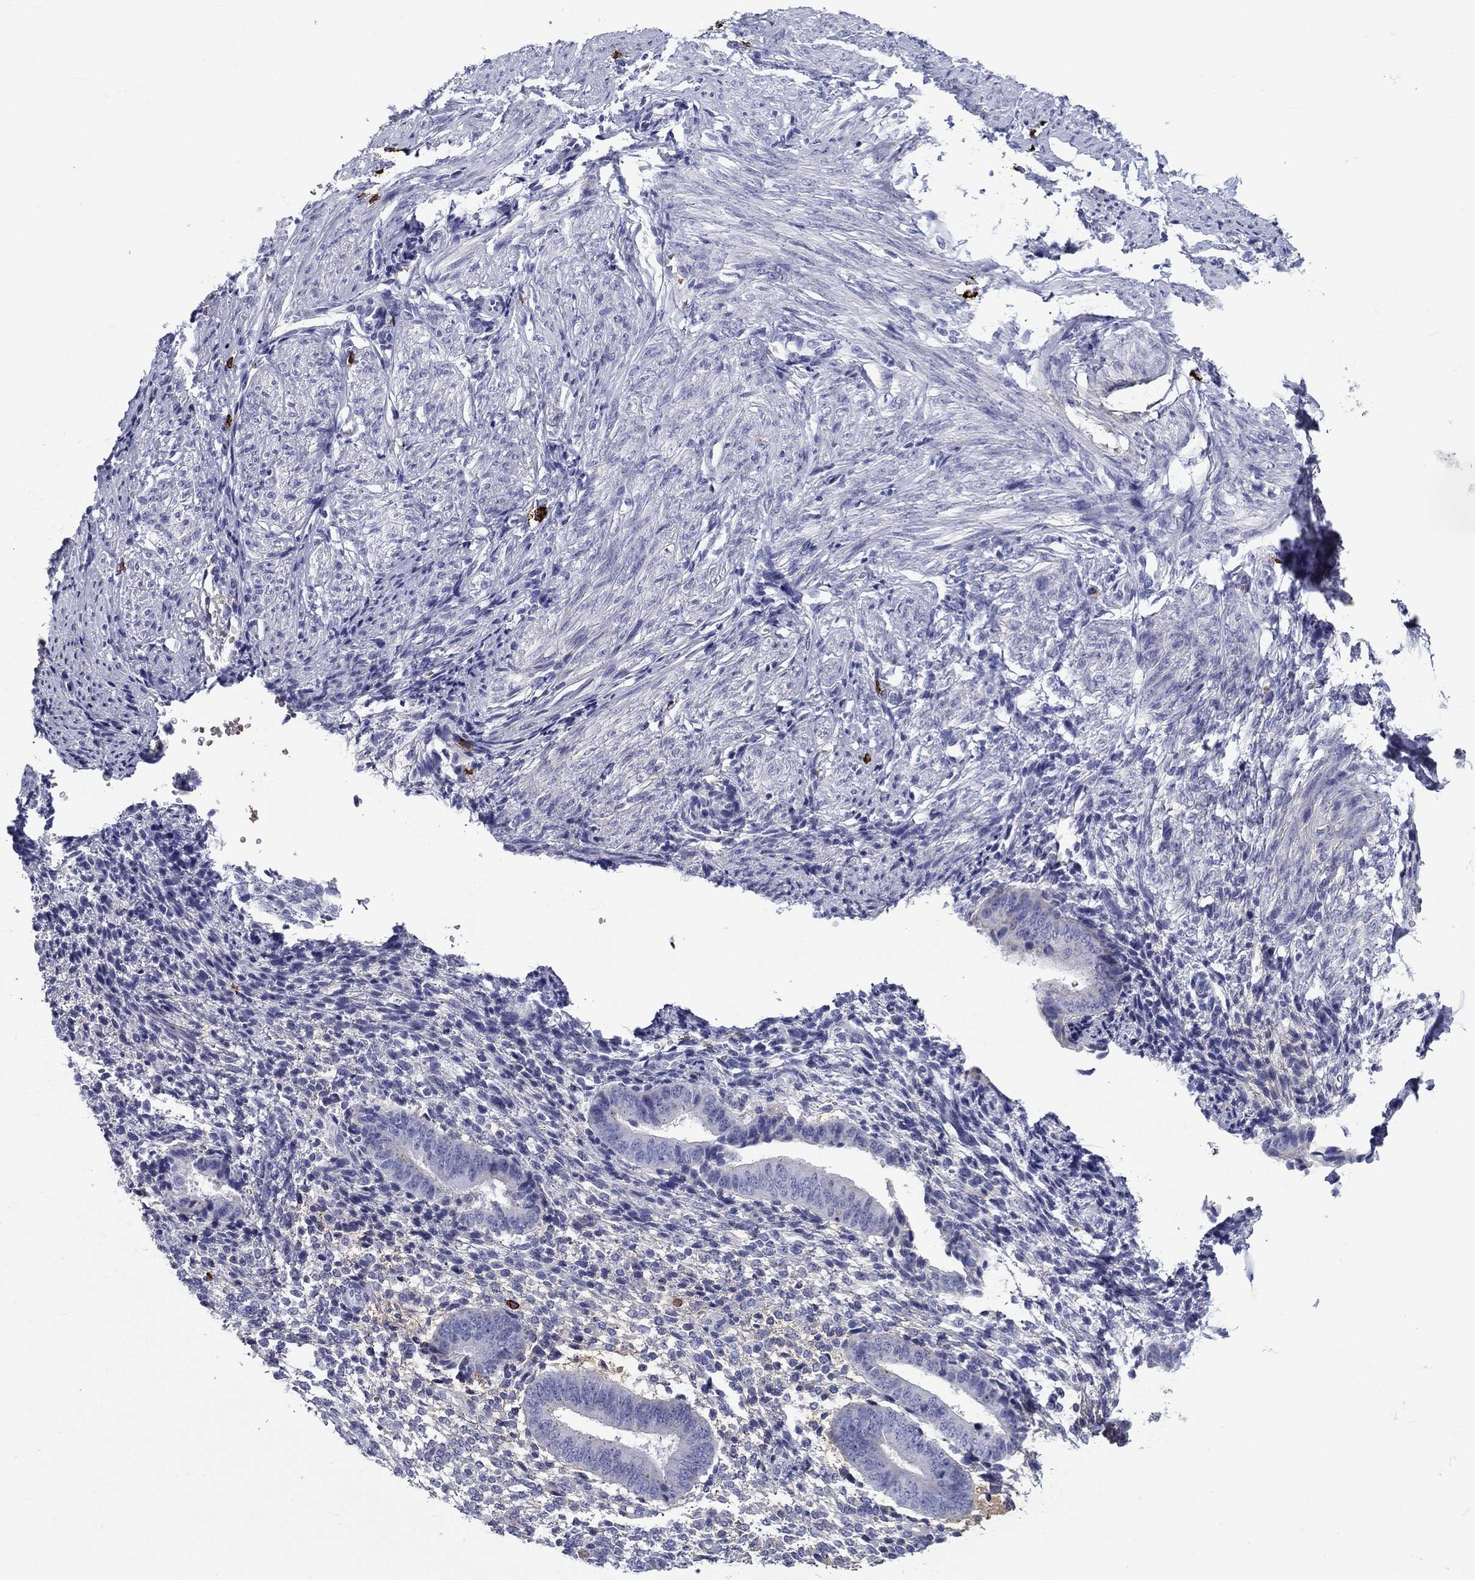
{"staining": {"intensity": "negative", "quantity": "none", "location": "none"}, "tissue": "endometrium", "cell_type": "Cells in endometrial stroma", "image_type": "normal", "snomed": [{"axis": "morphology", "description": "Normal tissue, NOS"}, {"axis": "topography", "description": "Endometrium"}], "caption": "Immunohistochemistry image of normal human endometrium stained for a protein (brown), which shows no expression in cells in endometrial stroma.", "gene": "CD40LG", "patient": {"sex": "female", "age": 47}}